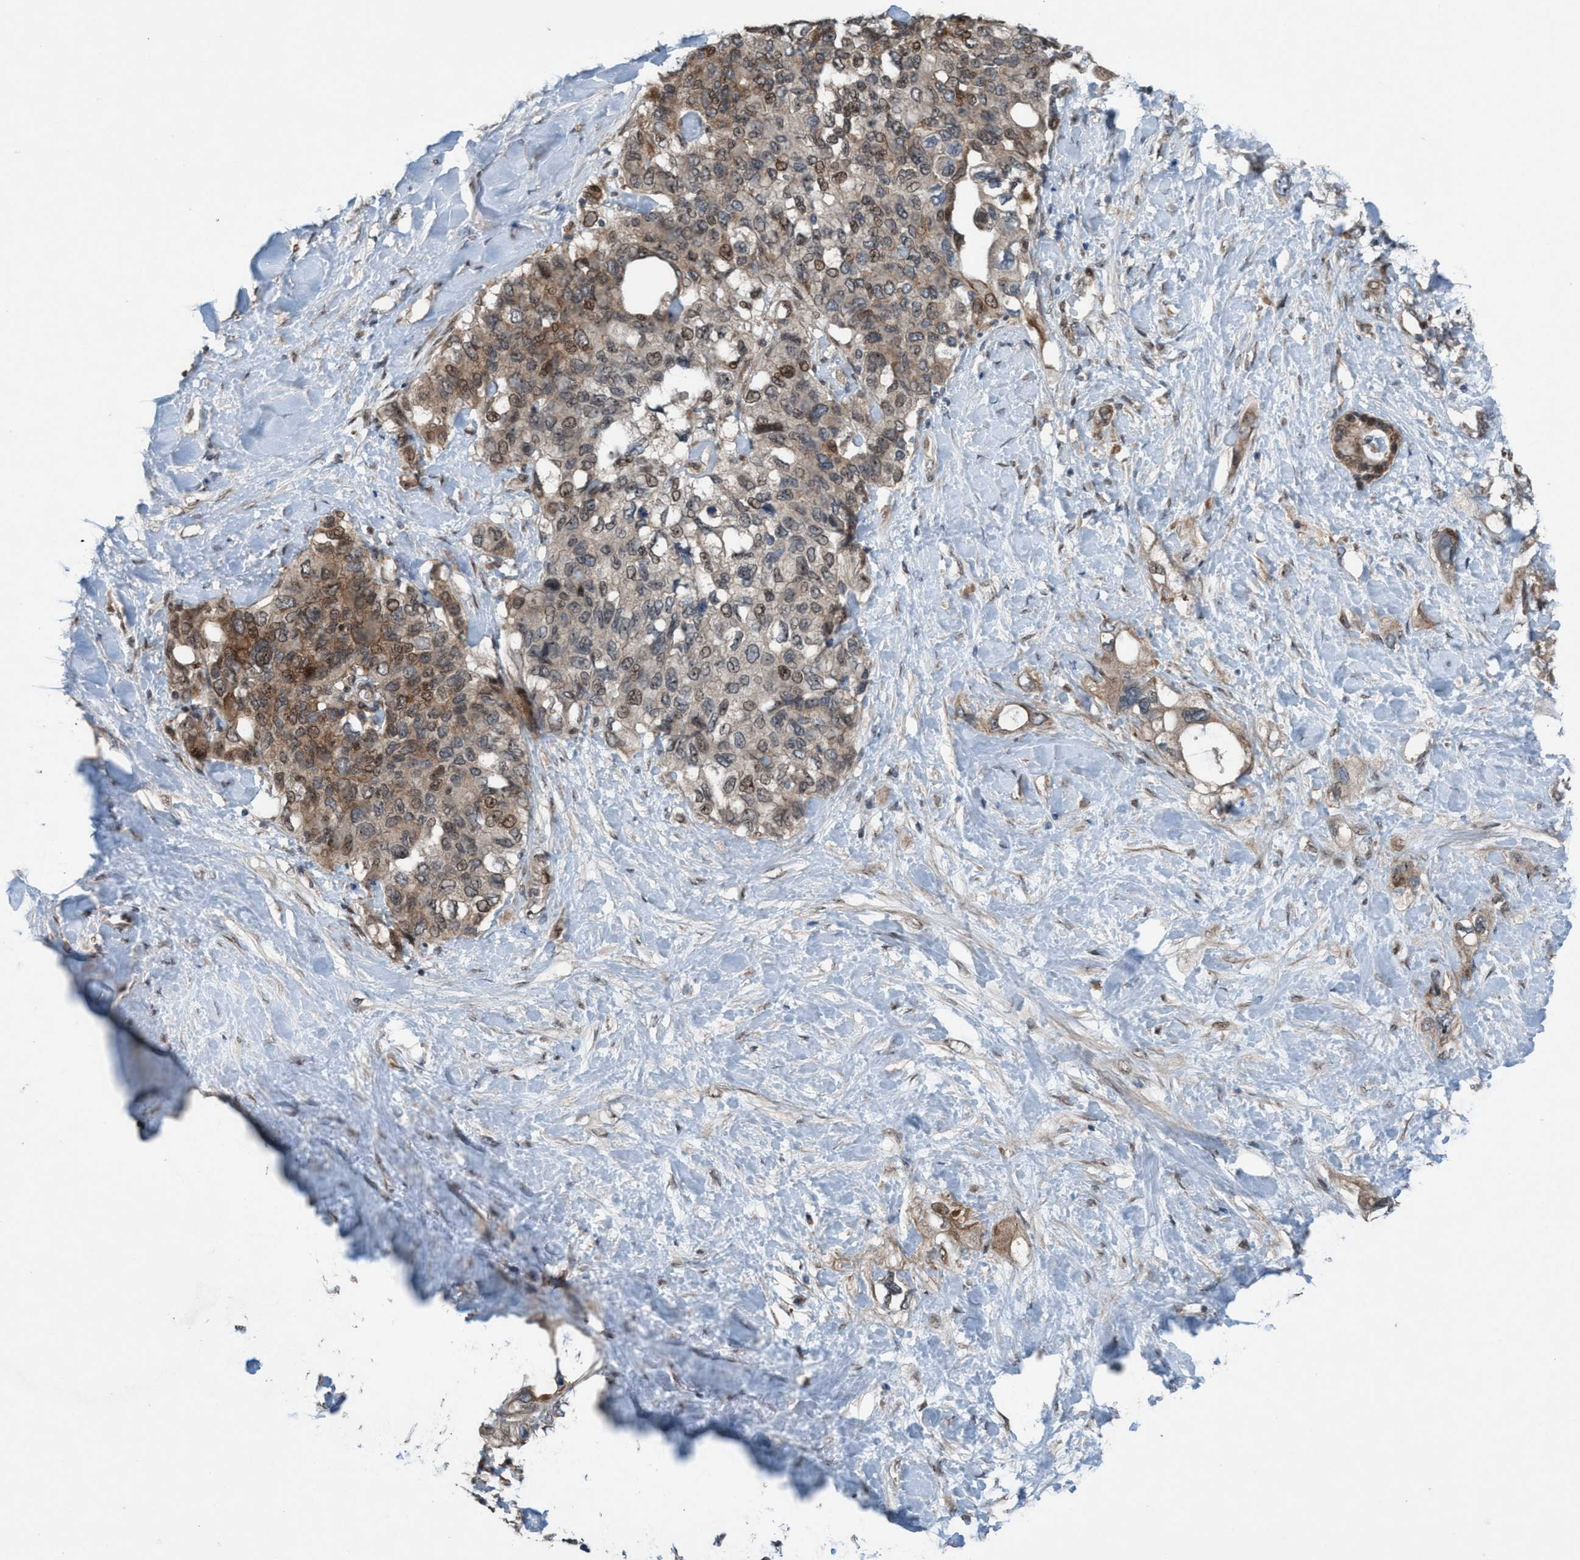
{"staining": {"intensity": "moderate", "quantity": ">75%", "location": "cytoplasmic/membranous,nuclear"}, "tissue": "pancreatic cancer", "cell_type": "Tumor cells", "image_type": "cancer", "snomed": [{"axis": "morphology", "description": "Adenocarcinoma, NOS"}, {"axis": "topography", "description": "Pancreas"}], "caption": "Moderate cytoplasmic/membranous and nuclear staining for a protein is appreciated in approximately >75% of tumor cells of adenocarcinoma (pancreatic) using IHC.", "gene": "NISCH", "patient": {"sex": "female", "age": 56}}